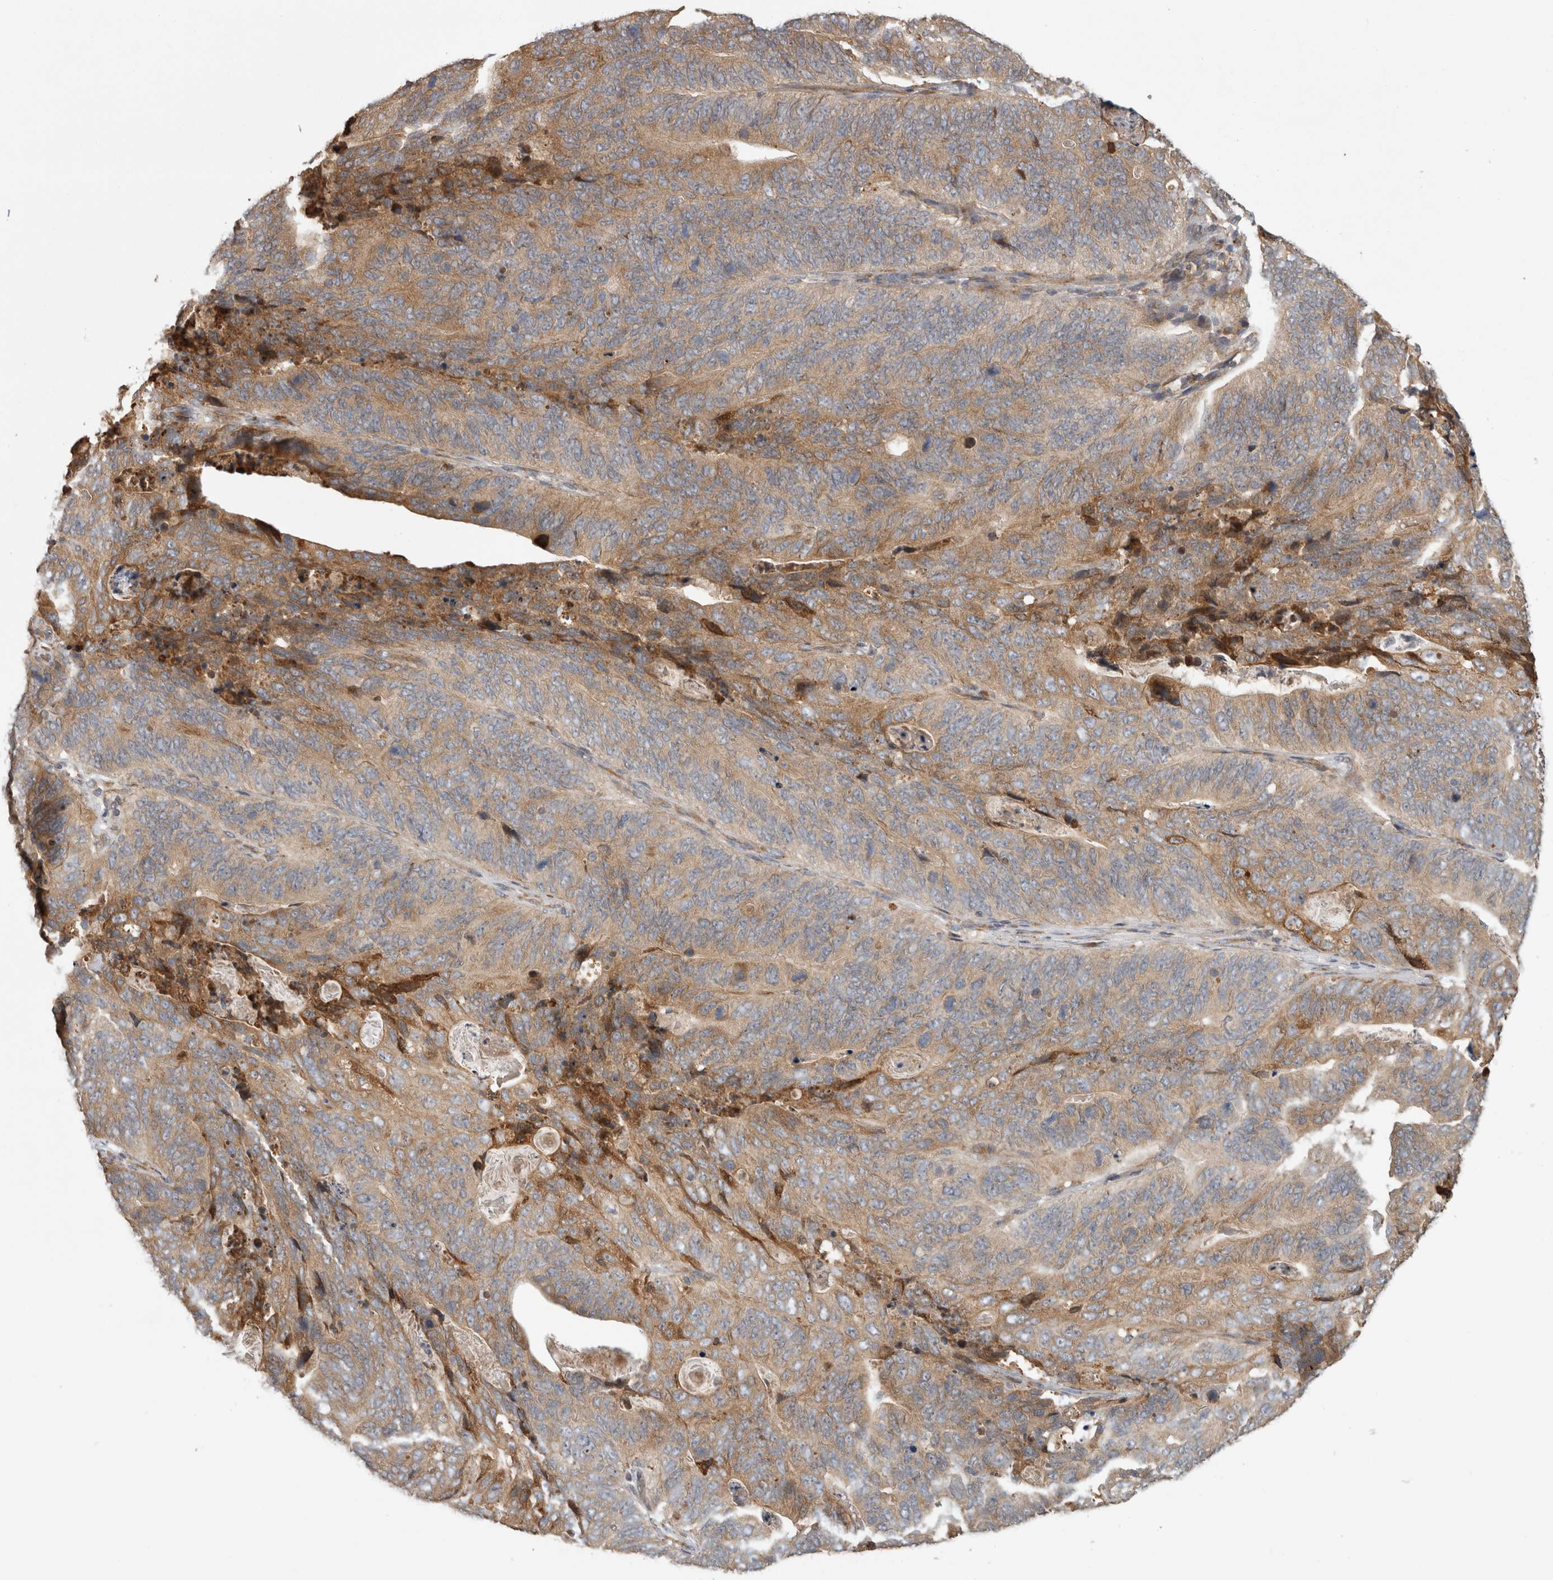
{"staining": {"intensity": "moderate", "quantity": ">75%", "location": "cytoplasmic/membranous"}, "tissue": "stomach cancer", "cell_type": "Tumor cells", "image_type": "cancer", "snomed": [{"axis": "morphology", "description": "Normal tissue, NOS"}, {"axis": "morphology", "description": "Adenocarcinoma, NOS"}, {"axis": "topography", "description": "Stomach"}], "caption": "Moderate cytoplasmic/membranous protein staining is seen in about >75% of tumor cells in stomach adenocarcinoma. (DAB = brown stain, brightfield microscopy at high magnification).", "gene": "PARP6", "patient": {"sex": "female", "age": 89}}